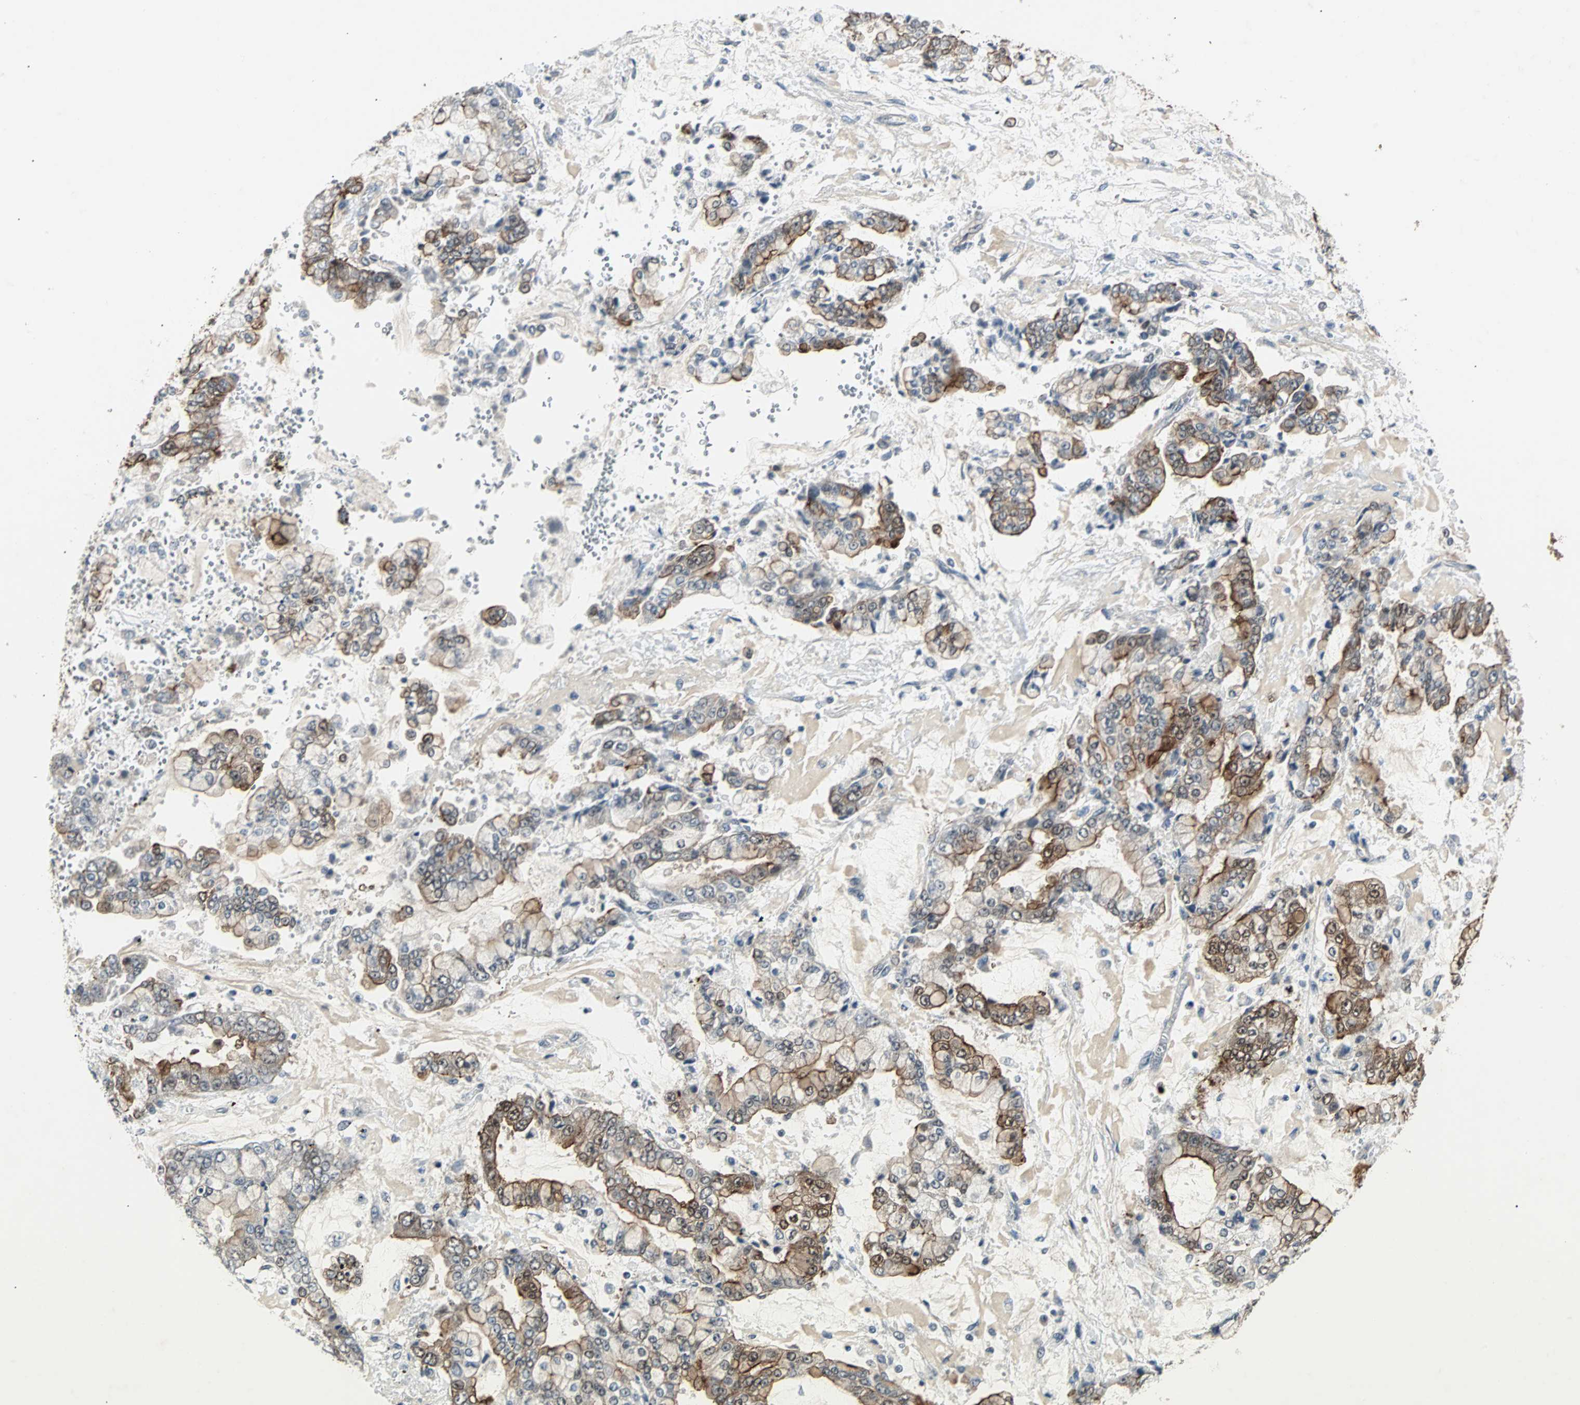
{"staining": {"intensity": "moderate", "quantity": ">75%", "location": "cytoplasmic/membranous"}, "tissue": "stomach cancer", "cell_type": "Tumor cells", "image_type": "cancer", "snomed": [{"axis": "morphology", "description": "Adenocarcinoma, NOS"}, {"axis": "topography", "description": "Stomach"}], "caption": "DAB (3,3'-diaminobenzidine) immunohistochemical staining of stomach cancer demonstrates moderate cytoplasmic/membranous protein staining in about >75% of tumor cells.", "gene": "CMC2", "patient": {"sex": "male", "age": 76}}